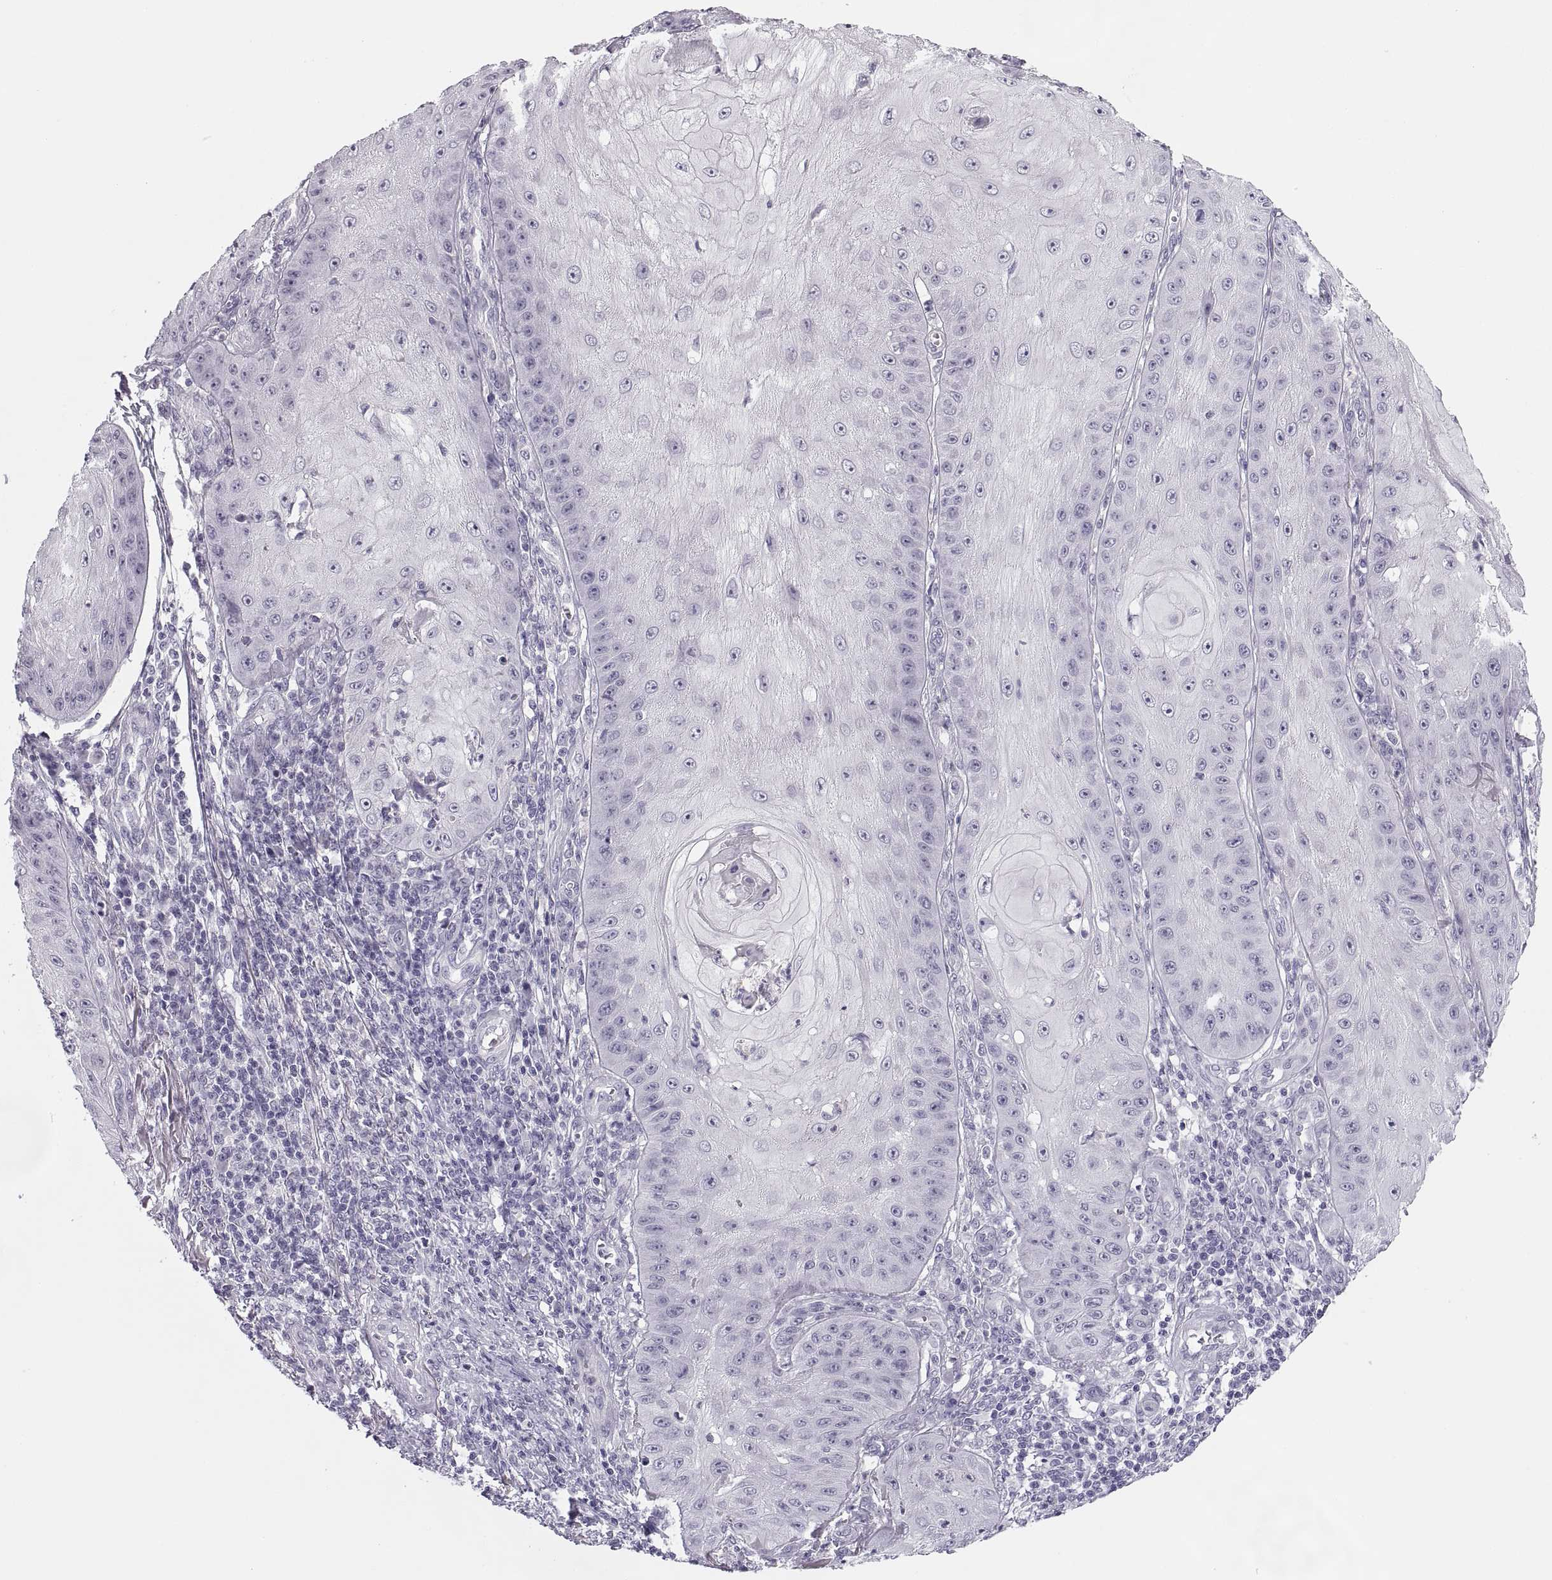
{"staining": {"intensity": "negative", "quantity": "none", "location": "none"}, "tissue": "skin cancer", "cell_type": "Tumor cells", "image_type": "cancer", "snomed": [{"axis": "morphology", "description": "Squamous cell carcinoma, NOS"}, {"axis": "topography", "description": "Skin"}], "caption": "IHC of skin squamous cell carcinoma exhibits no staining in tumor cells.", "gene": "C3orf22", "patient": {"sex": "male", "age": 70}}